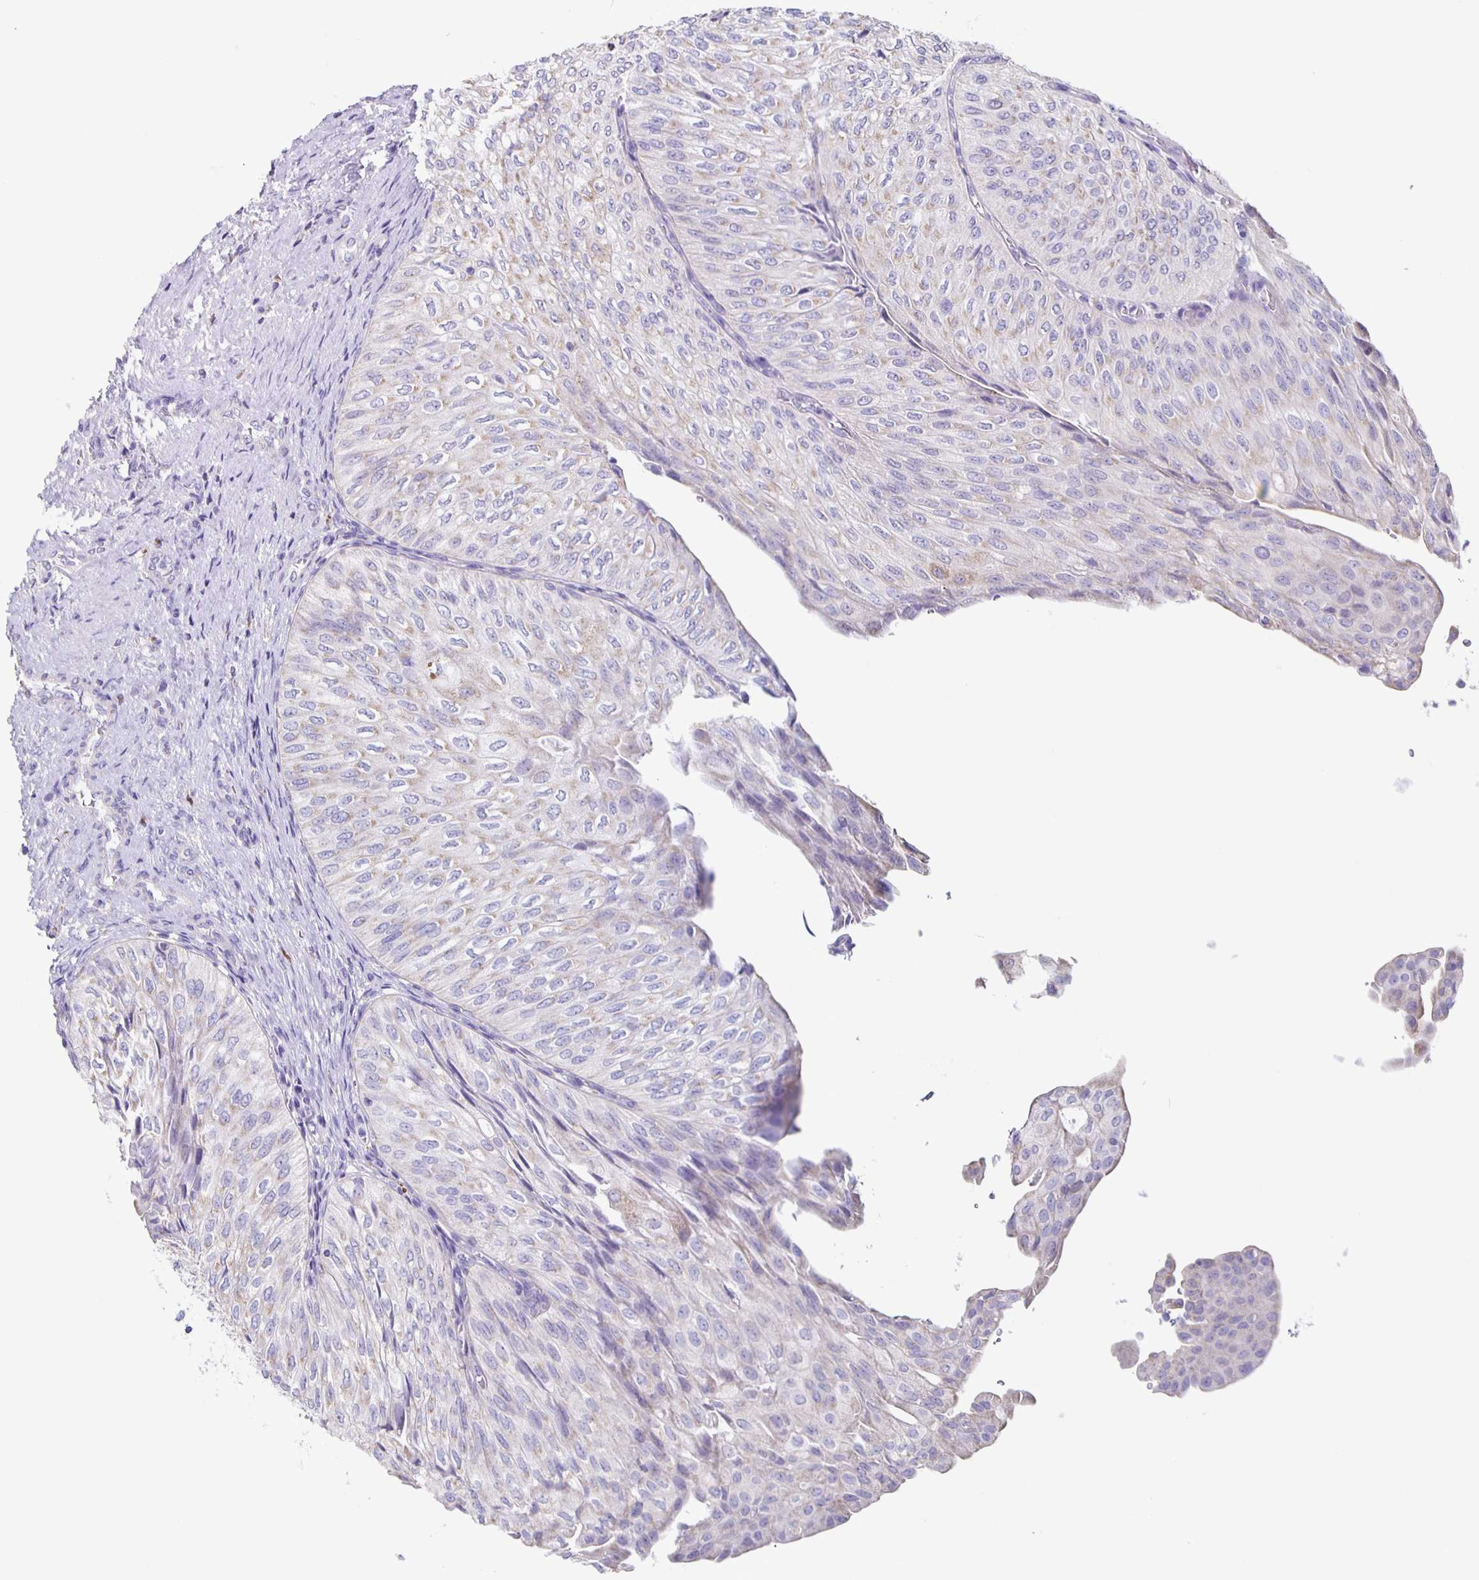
{"staining": {"intensity": "weak", "quantity": "25%-75%", "location": "cytoplasmic/membranous"}, "tissue": "urothelial cancer", "cell_type": "Tumor cells", "image_type": "cancer", "snomed": [{"axis": "morphology", "description": "Urothelial carcinoma, NOS"}, {"axis": "topography", "description": "Urinary bladder"}], "caption": "Protein expression analysis of human transitional cell carcinoma reveals weak cytoplasmic/membranous expression in approximately 25%-75% of tumor cells. (Brightfield microscopy of DAB IHC at high magnification).", "gene": "TPPP", "patient": {"sex": "male", "age": 62}}